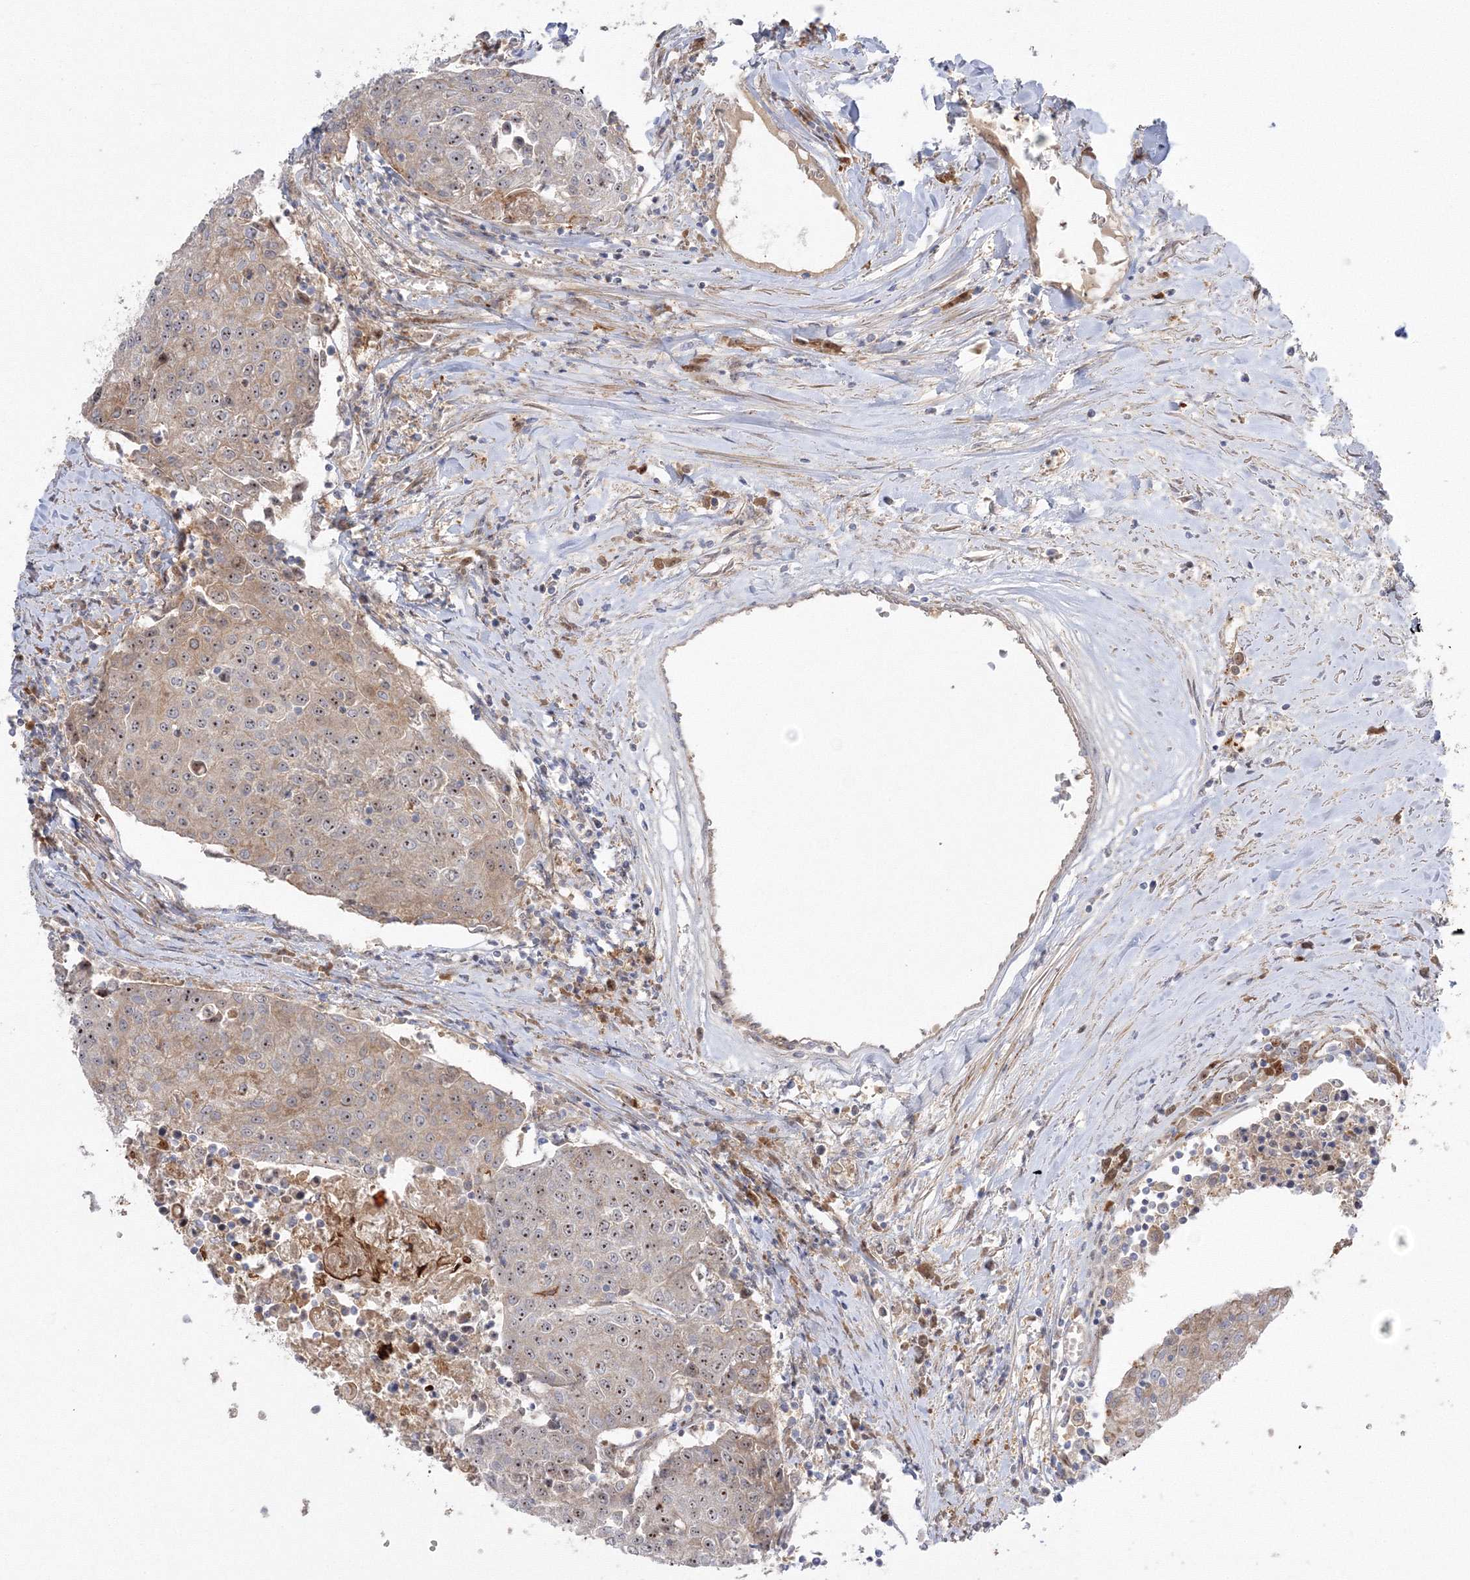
{"staining": {"intensity": "moderate", "quantity": ">75%", "location": "nuclear"}, "tissue": "urothelial cancer", "cell_type": "Tumor cells", "image_type": "cancer", "snomed": [{"axis": "morphology", "description": "Urothelial carcinoma, High grade"}, {"axis": "topography", "description": "Urinary bladder"}], "caption": "Protein staining displays moderate nuclear expression in about >75% of tumor cells in urothelial cancer.", "gene": "NPM3", "patient": {"sex": "female", "age": 85}}